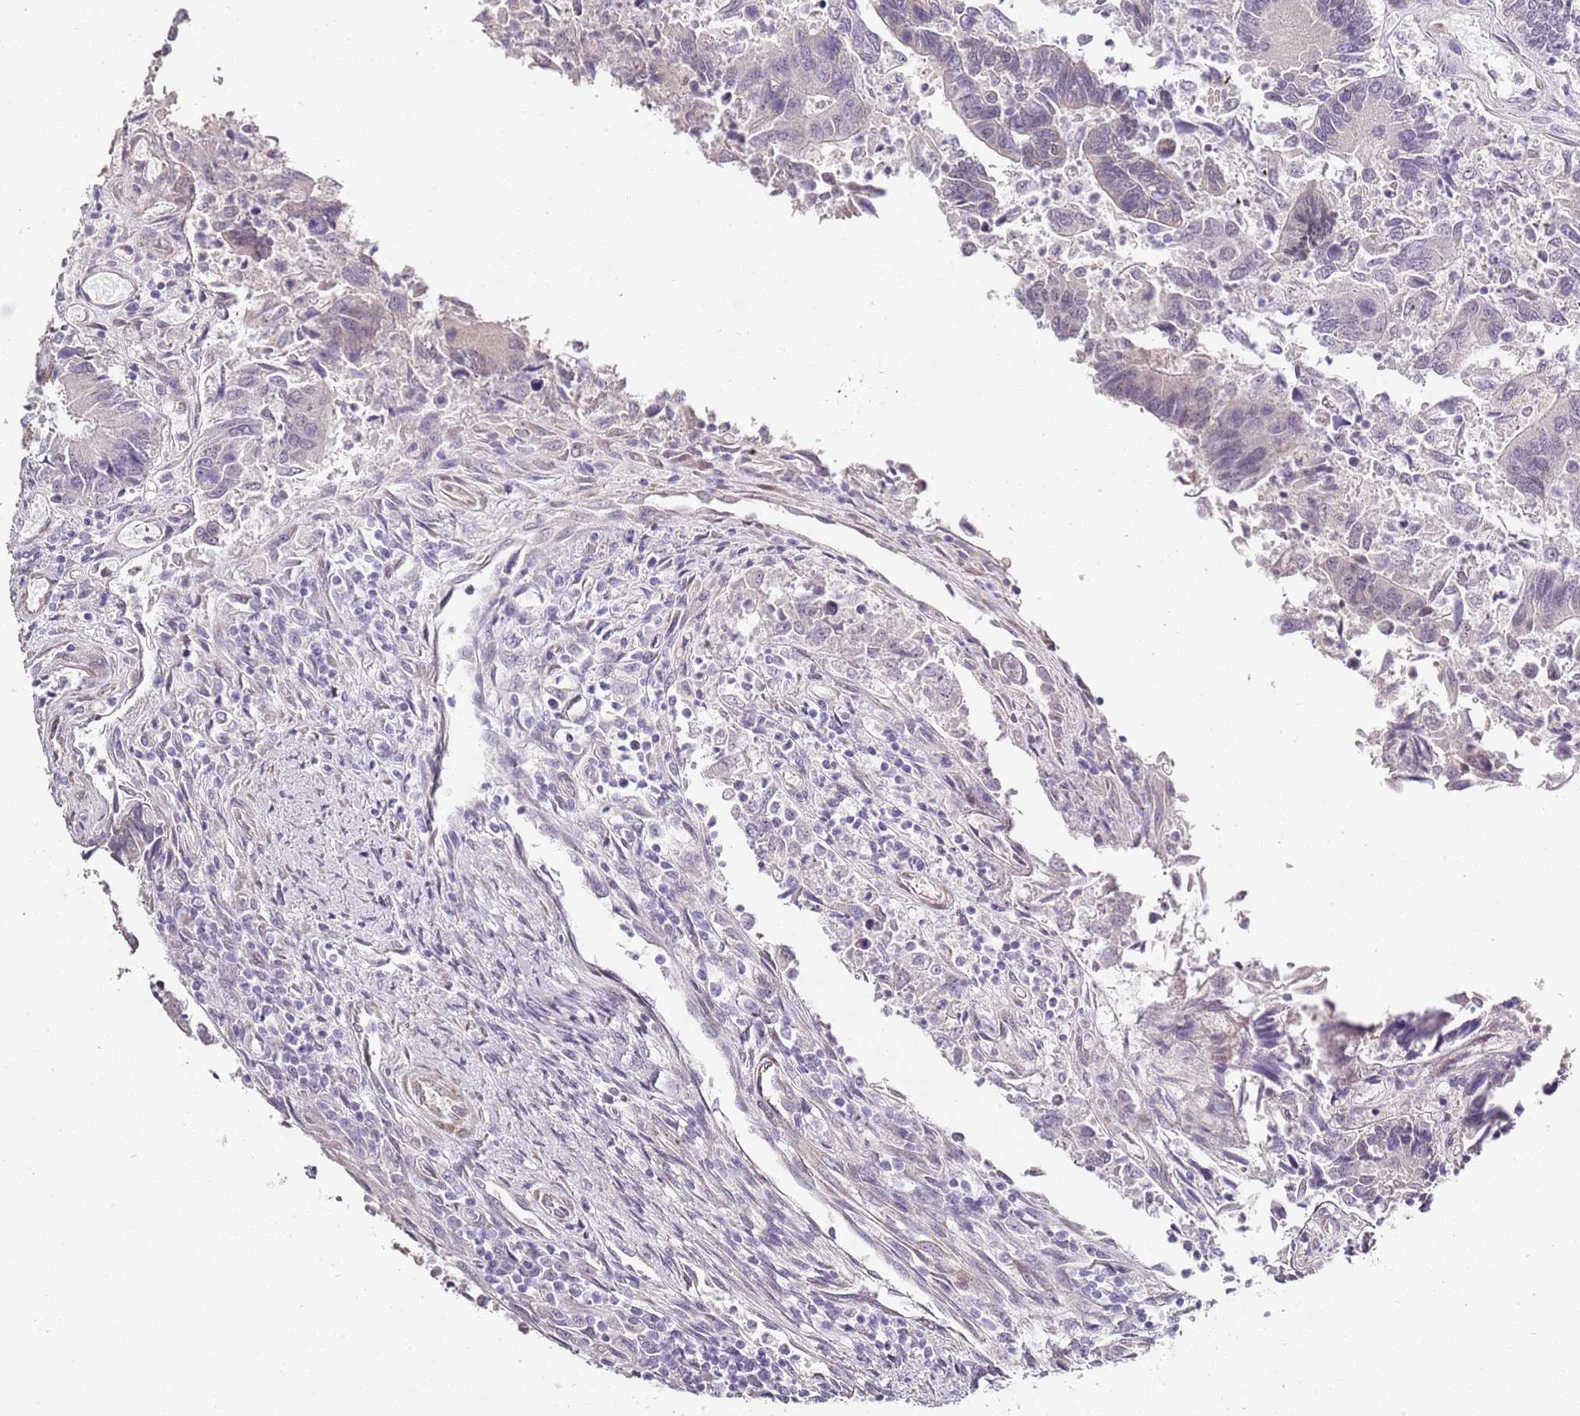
{"staining": {"intensity": "weak", "quantity": "<25%", "location": "cytoplasmic/membranous"}, "tissue": "colorectal cancer", "cell_type": "Tumor cells", "image_type": "cancer", "snomed": [{"axis": "morphology", "description": "Adenocarcinoma, NOS"}, {"axis": "topography", "description": "Colon"}], "caption": "IHC photomicrograph of human colorectal cancer stained for a protein (brown), which reveals no staining in tumor cells.", "gene": "TBC1D9", "patient": {"sex": "female", "age": 67}}